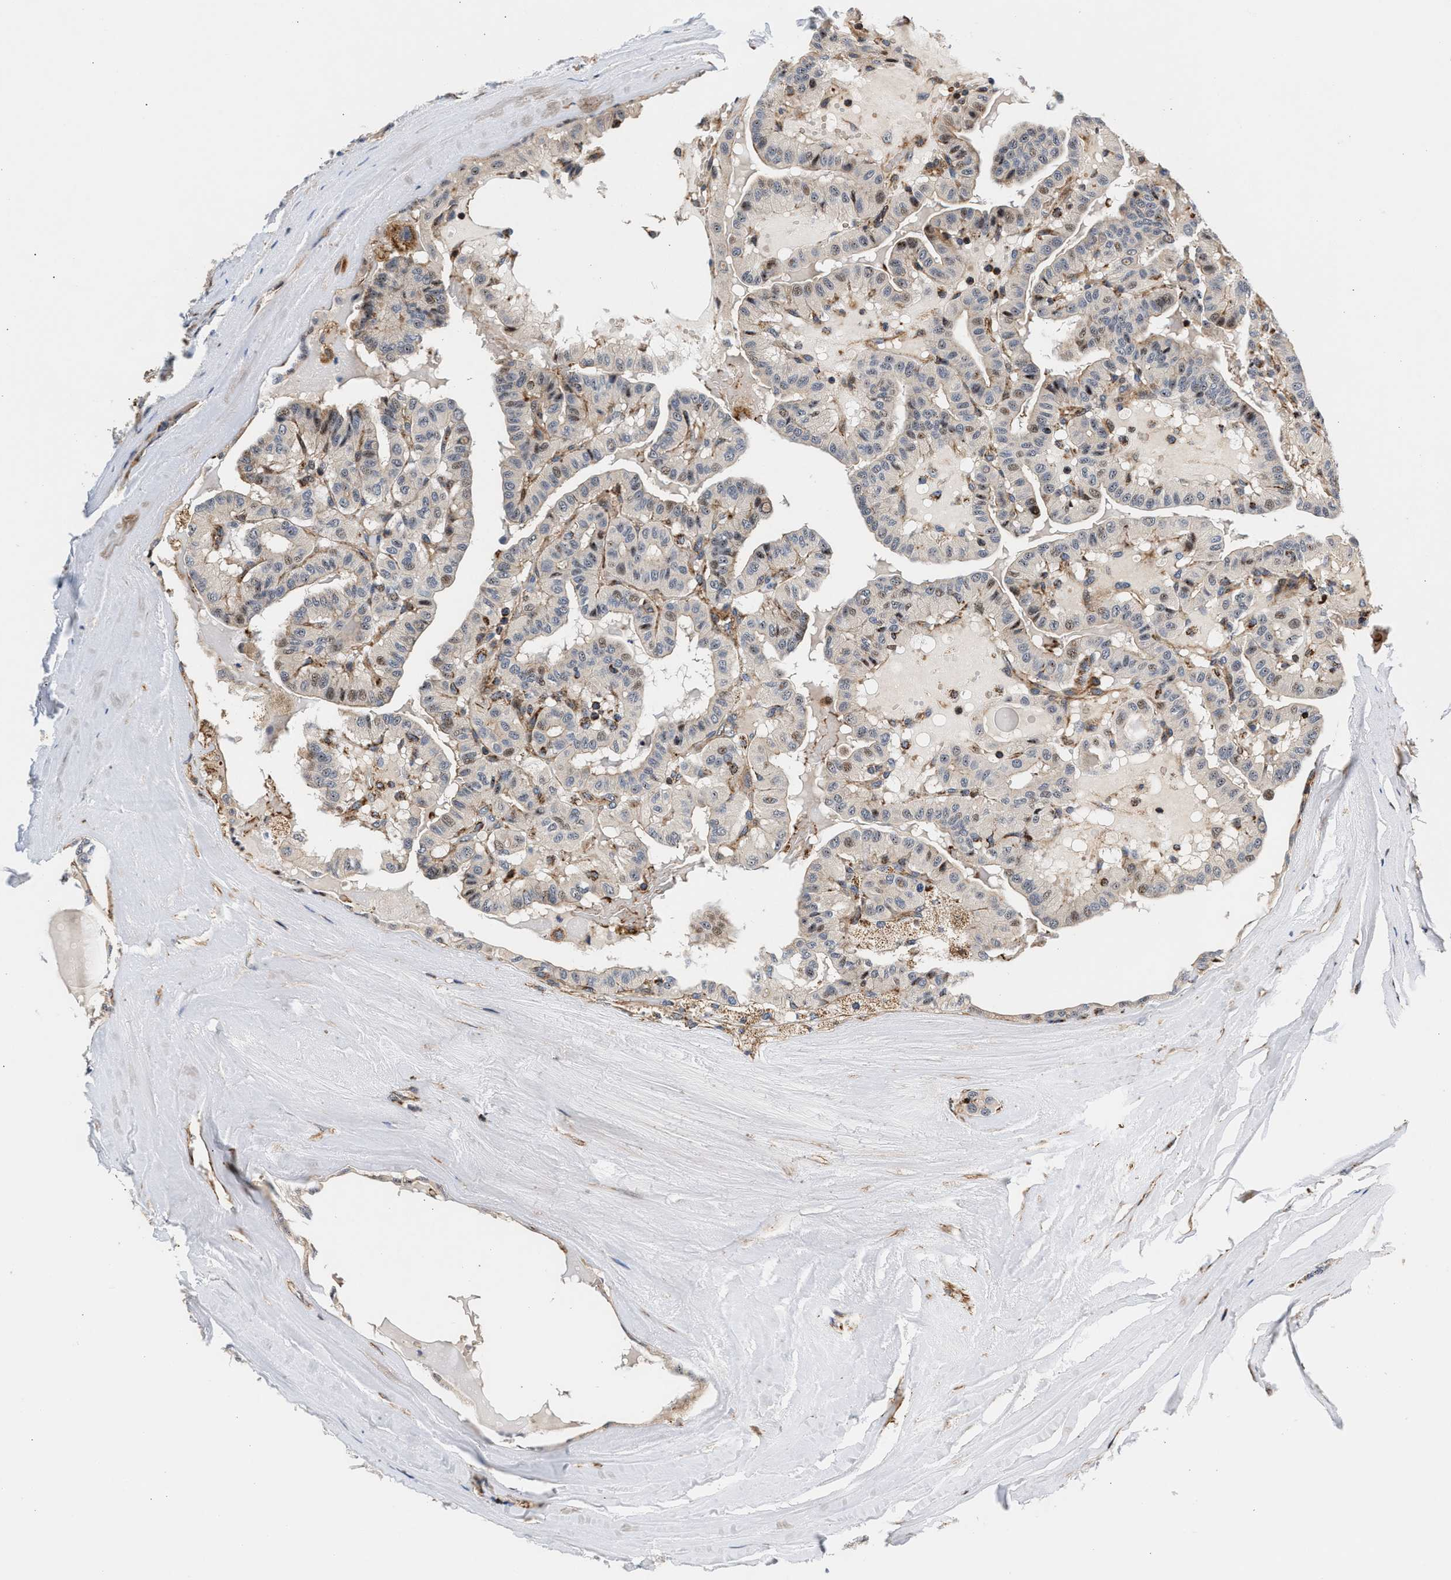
{"staining": {"intensity": "weak", "quantity": "25%-75%", "location": "nuclear"}, "tissue": "thyroid cancer", "cell_type": "Tumor cells", "image_type": "cancer", "snomed": [{"axis": "morphology", "description": "Papillary adenocarcinoma, NOS"}, {"axis": "topography", "description": "Thyroid gland"}], "caption": "Immunohistochemical staining of human thyroid cancer shows weak nuclear protein staining in about 25%-75% of tumor cells. The staining was performed using DAB, with brown indicating positive protein expression. Nuclei are stained blue with hematoxylin.", "gene": "SGK1", "patient": {"sex": "male", "age": 77}}